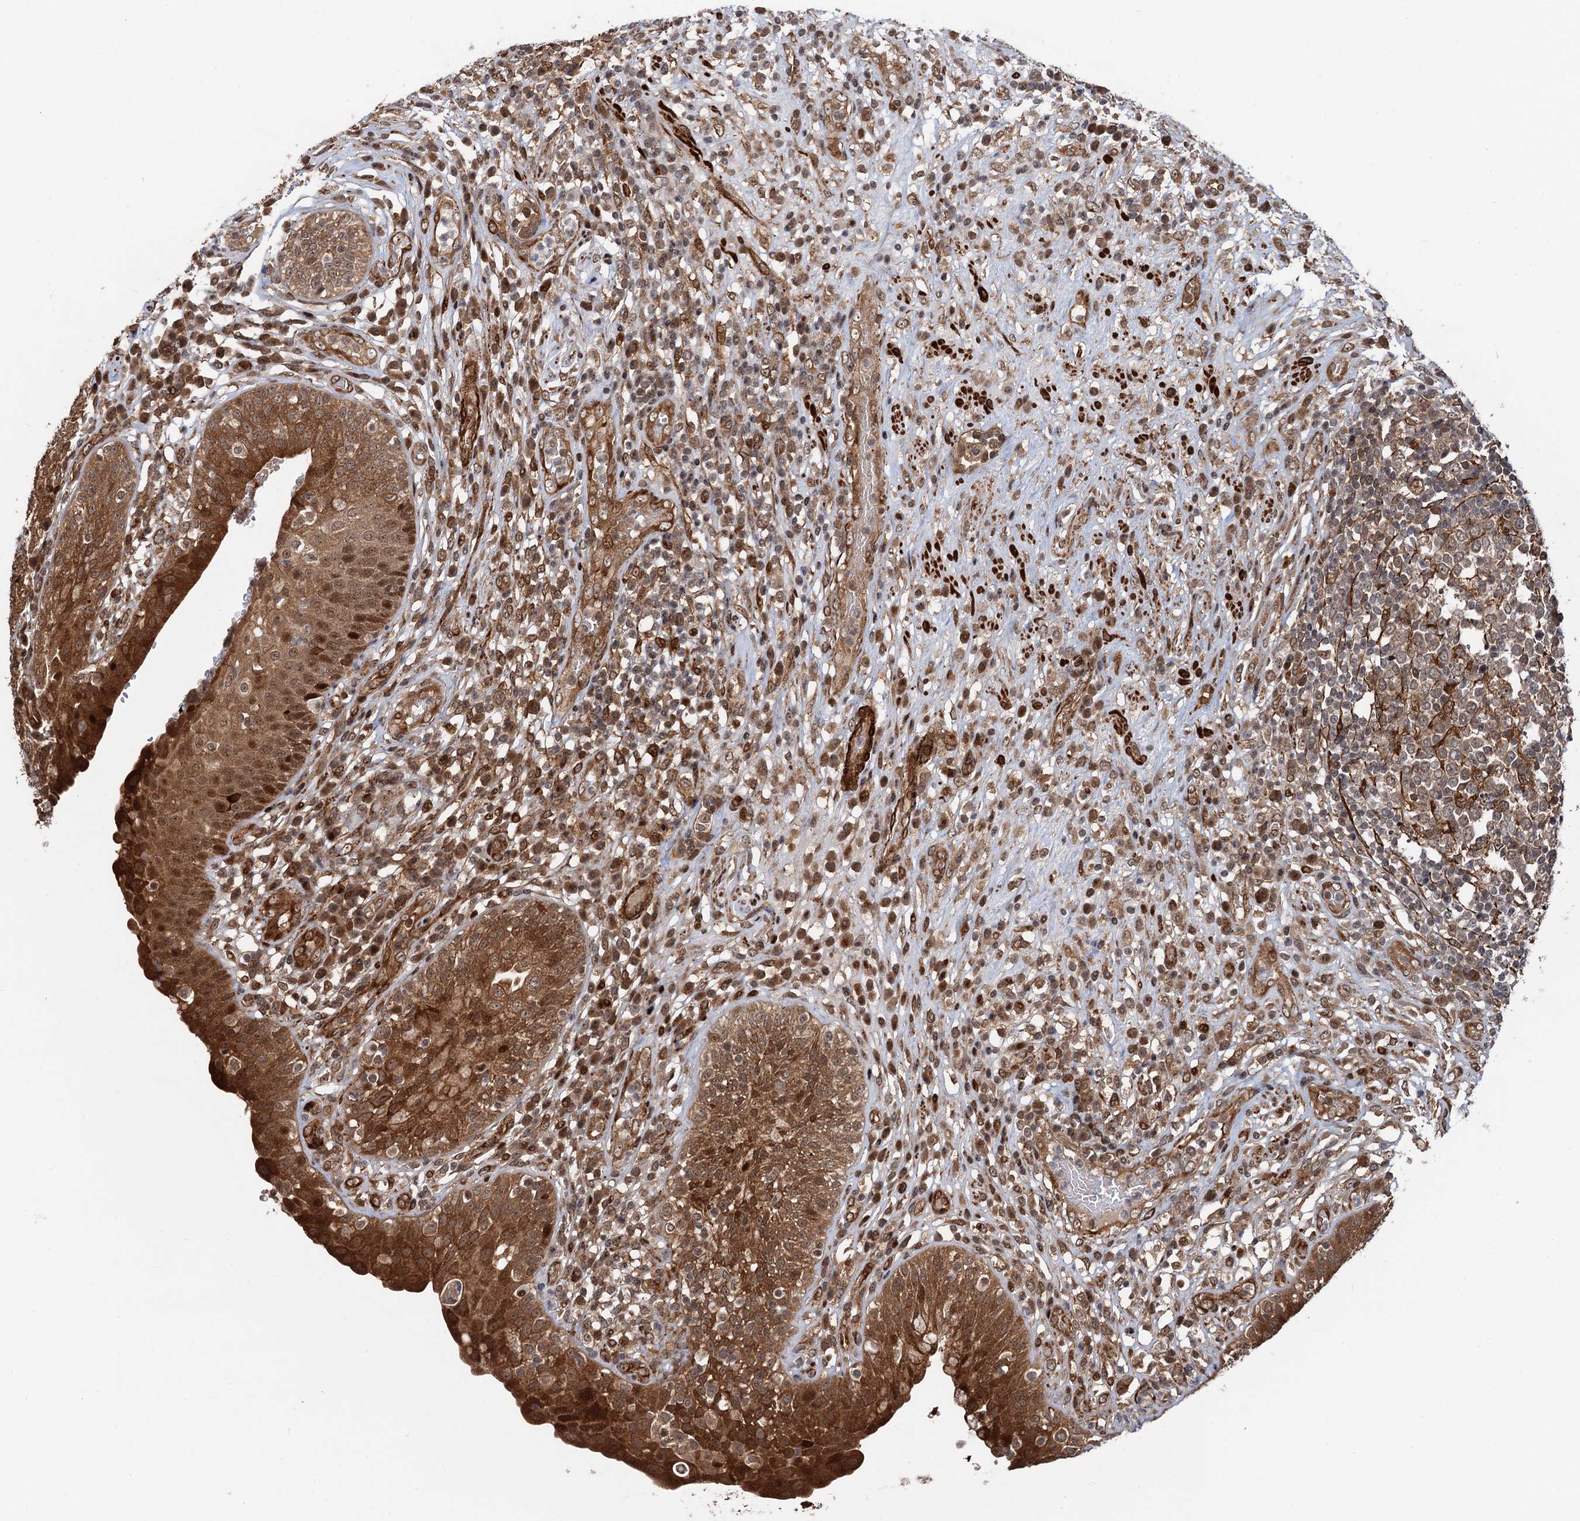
{"staining": {"intensity": "strong", "quantity": ">75%", "location": "cytoplasmic/membranous,nuclear"}, "tissue": "urinary bladder", "cell_type": "Urothelial cells", "image_type": "normal", "snomed": [{"axis": "morphology", "description": "Normal tissue, NOS"}, {"axis": "topography", "description": "Urinary bladder"}], "caption": "Urinary bladder stained with DAB immunohistochemistry (IHC) exhibits high levels of strong cytoplasmic/membranous,nuclear staining in approximately >75% of urothelial cells. Using DAB (brown) and hematoxylin (blue) stains, captured at high magnification using brightfield microscopy.", "gene": "SNRNP25", "patient": {"sex": "female", "age": 62}}